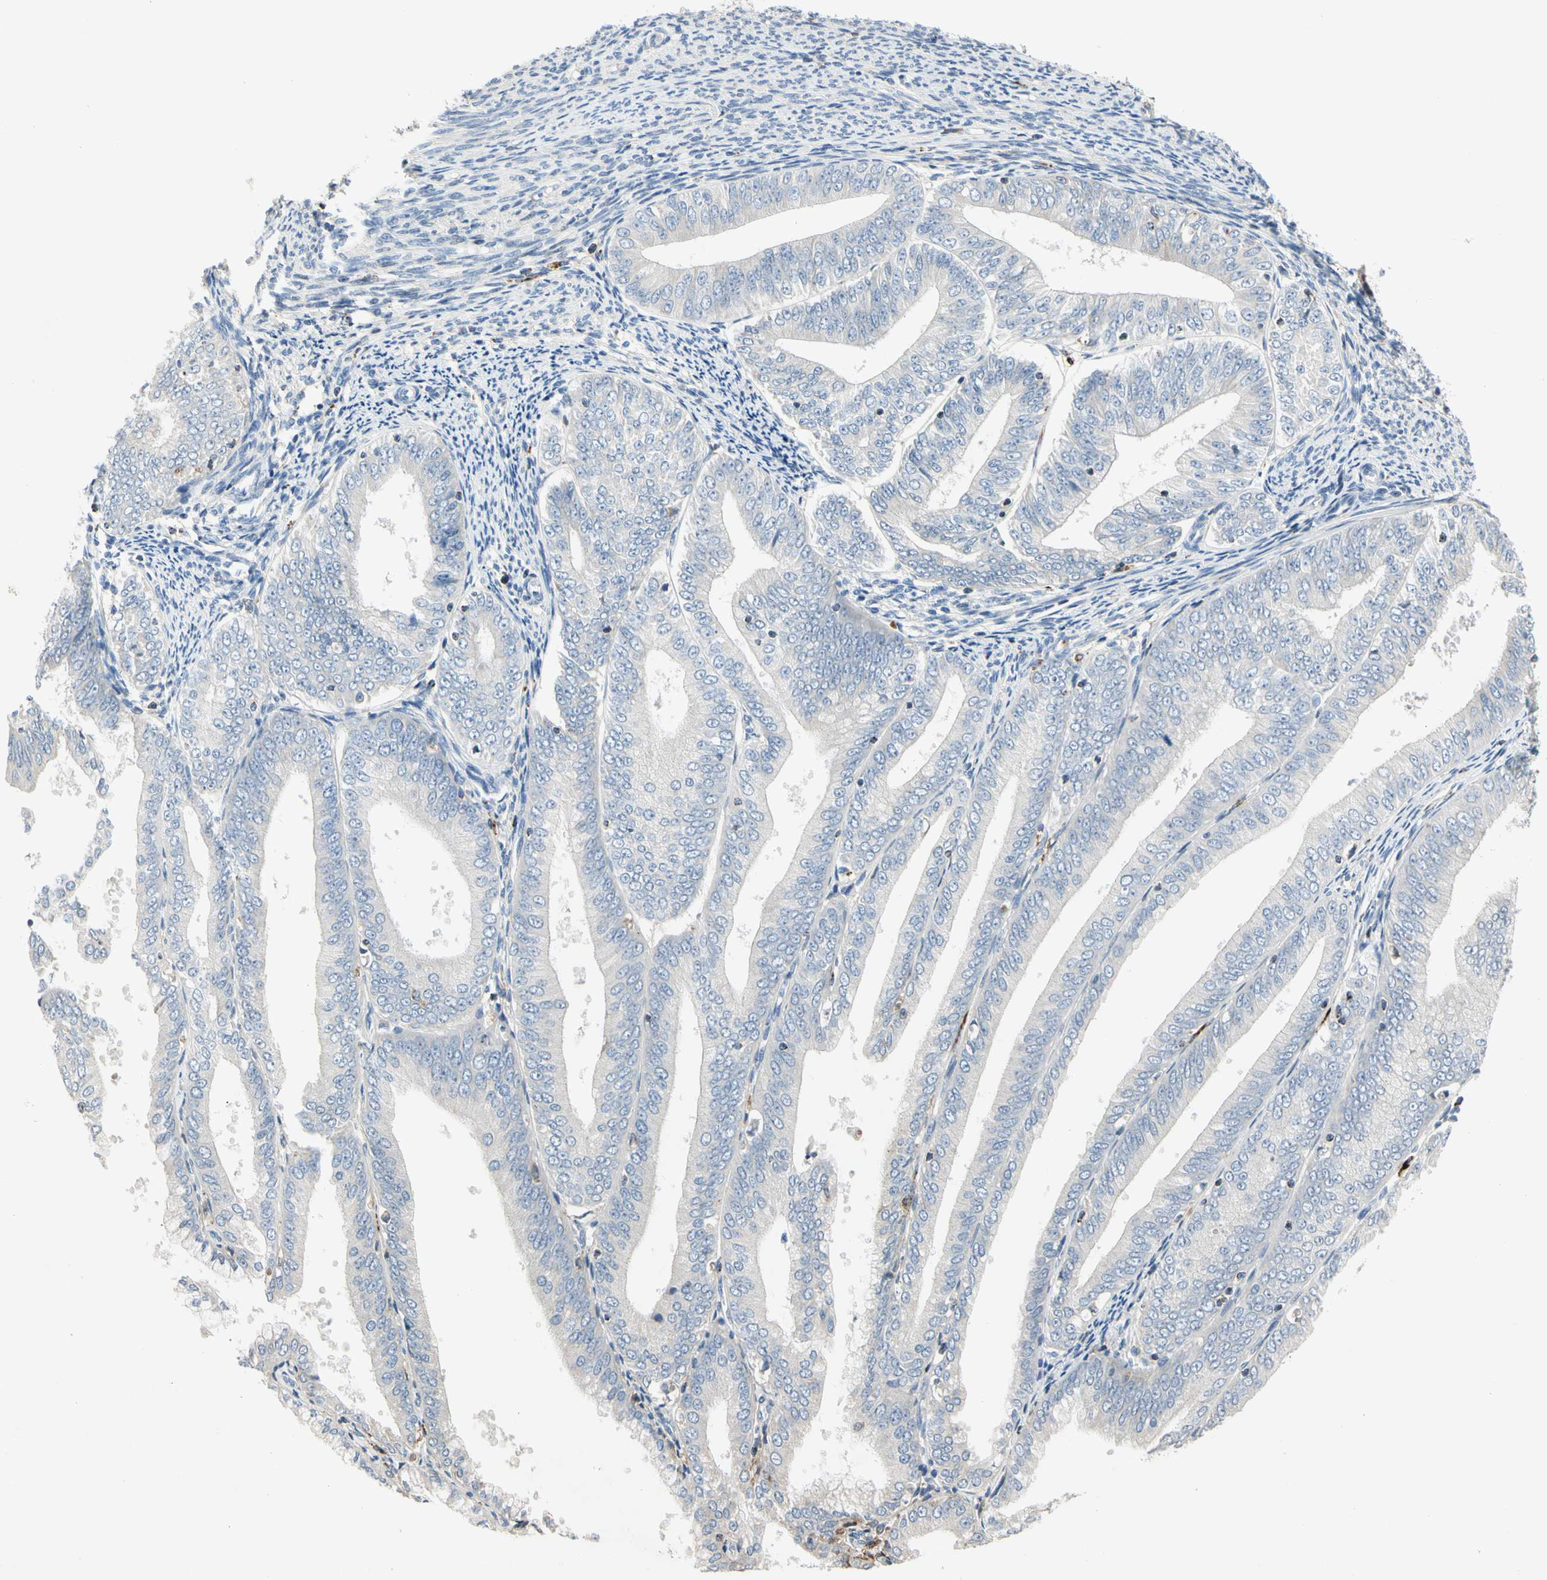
{"staining": {"intensity": "negative", "quantity": "none", "location": "none"}, "tissue": "endometrial cancer", "cell_type": "Tumor cells", "image_type": "cancer", "snomed": [{"axis": "morphology", "description": "Adenocarcinoma, NOS"}, {"axis": "topography", "description": "Endometrium"}], "caption": "Histopathology image shows no significant protein staining in tumor cells of endometrial cancer (adenocarcinoma).", "gene": "ADA2", "patient": {"sex": "female", "age": 63}}